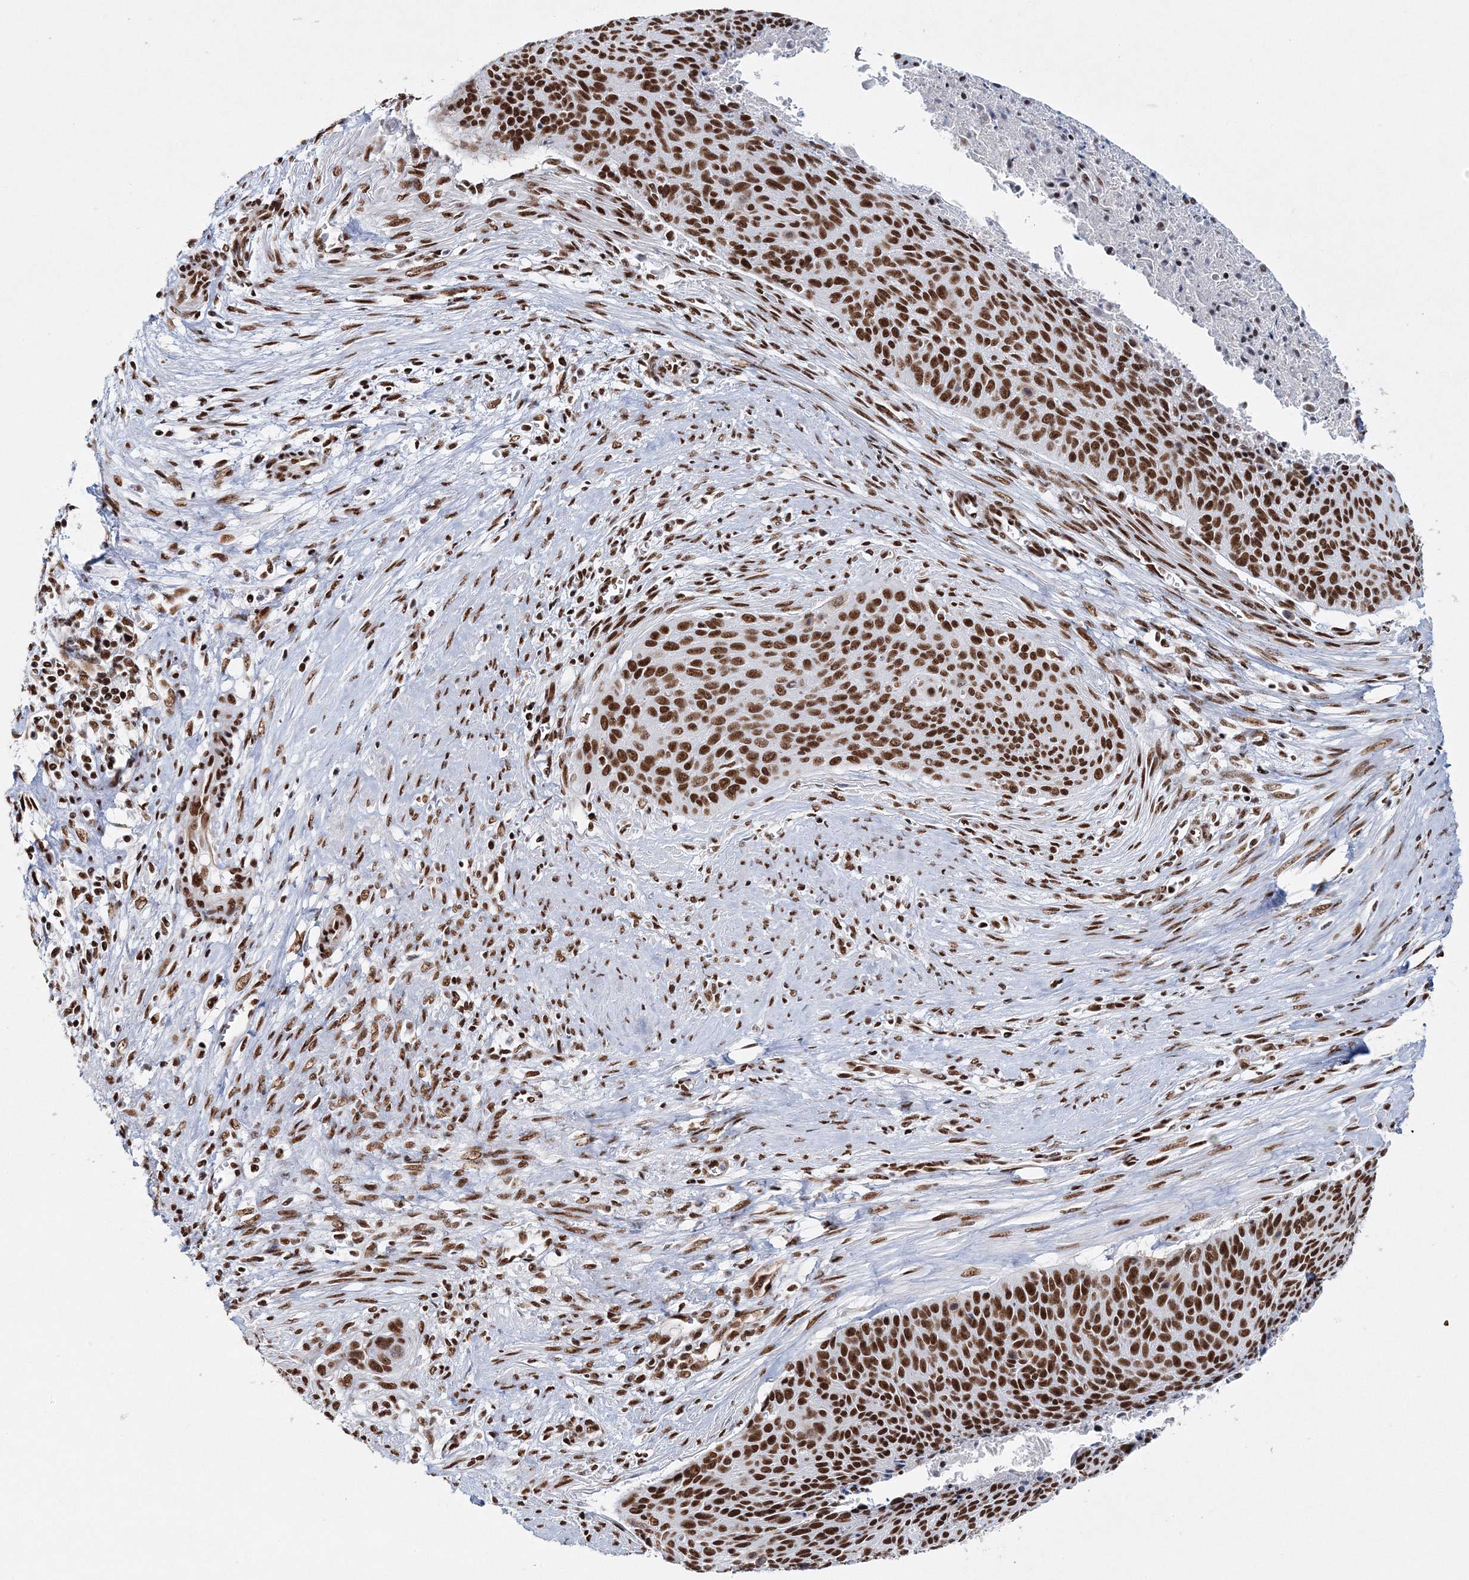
{"staining": {"intensity": "strong", "quantity": ">75%", "location": "nuclear"}, "tissue": "cervical cancer", "cell_type": "Tumor cells", "image_type": "cancer", "snomed": [{"axis": "morphology", "description": "Squamous cell carcinoma, NOS"}, {"axis": "topography", "description": "Cervix"}], "caption": "Squamous cell carcinoma (cervical) stained with immunohistochemistry (IHC) displays strong nuclear staining in about >75% of tumor cells.", "gene": "QRICH1", "patient": {"sex": "female", "age": 55}}